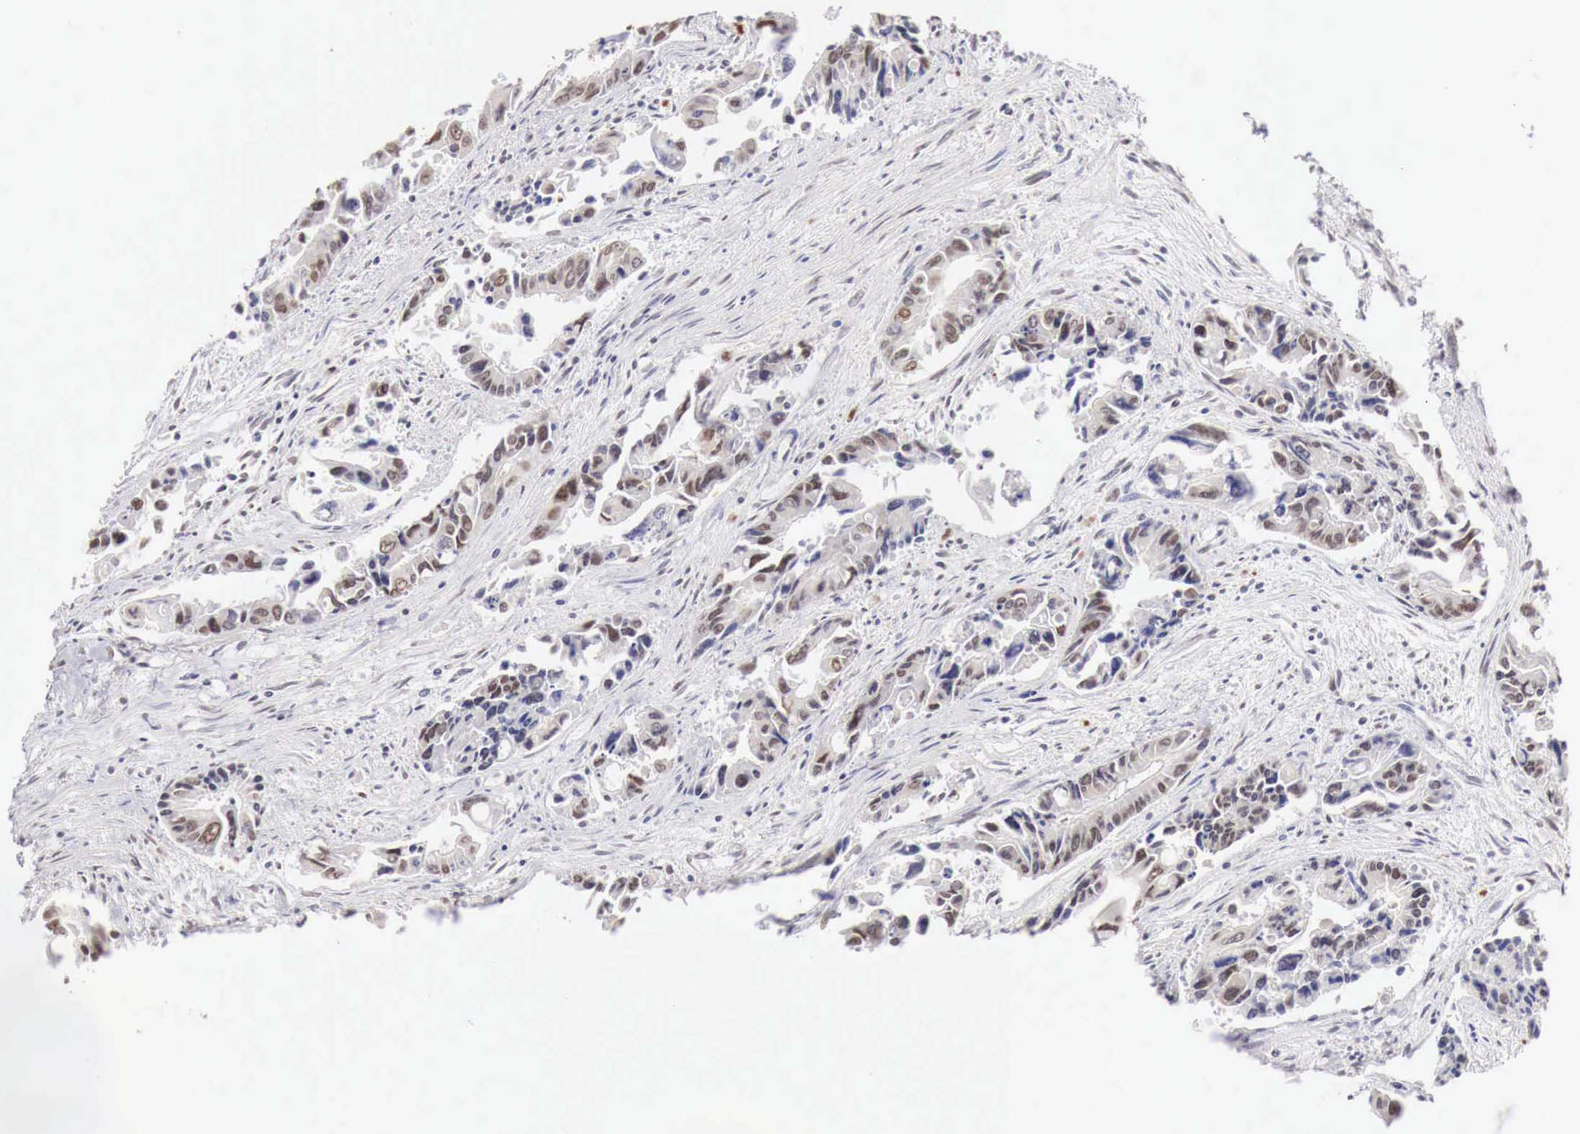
{"staining": {"intensity": "moderate", "quantity": "25%-75%", "location": "nuclear"}, "tissue": "colorectal cancer", "cell_type": "Tumor cells", "image_type": "cancer", "snomed": [{"axis": "morphology", "description": "Adenocarcinoma, NOS"}, {"axis": "topography", "description": "Rectum"}], "caption": "Moderate nuclear expression is seen in approximately 25%-75% of tumor cells in colorectal cancer (adenocarcinoma). (Stains: DAB in brown, nuclei in blue, Microscopy: brightfield microscopy at high magnification).", "gene": "PHF14", "patient": {"sex": "male", "age": 76}}